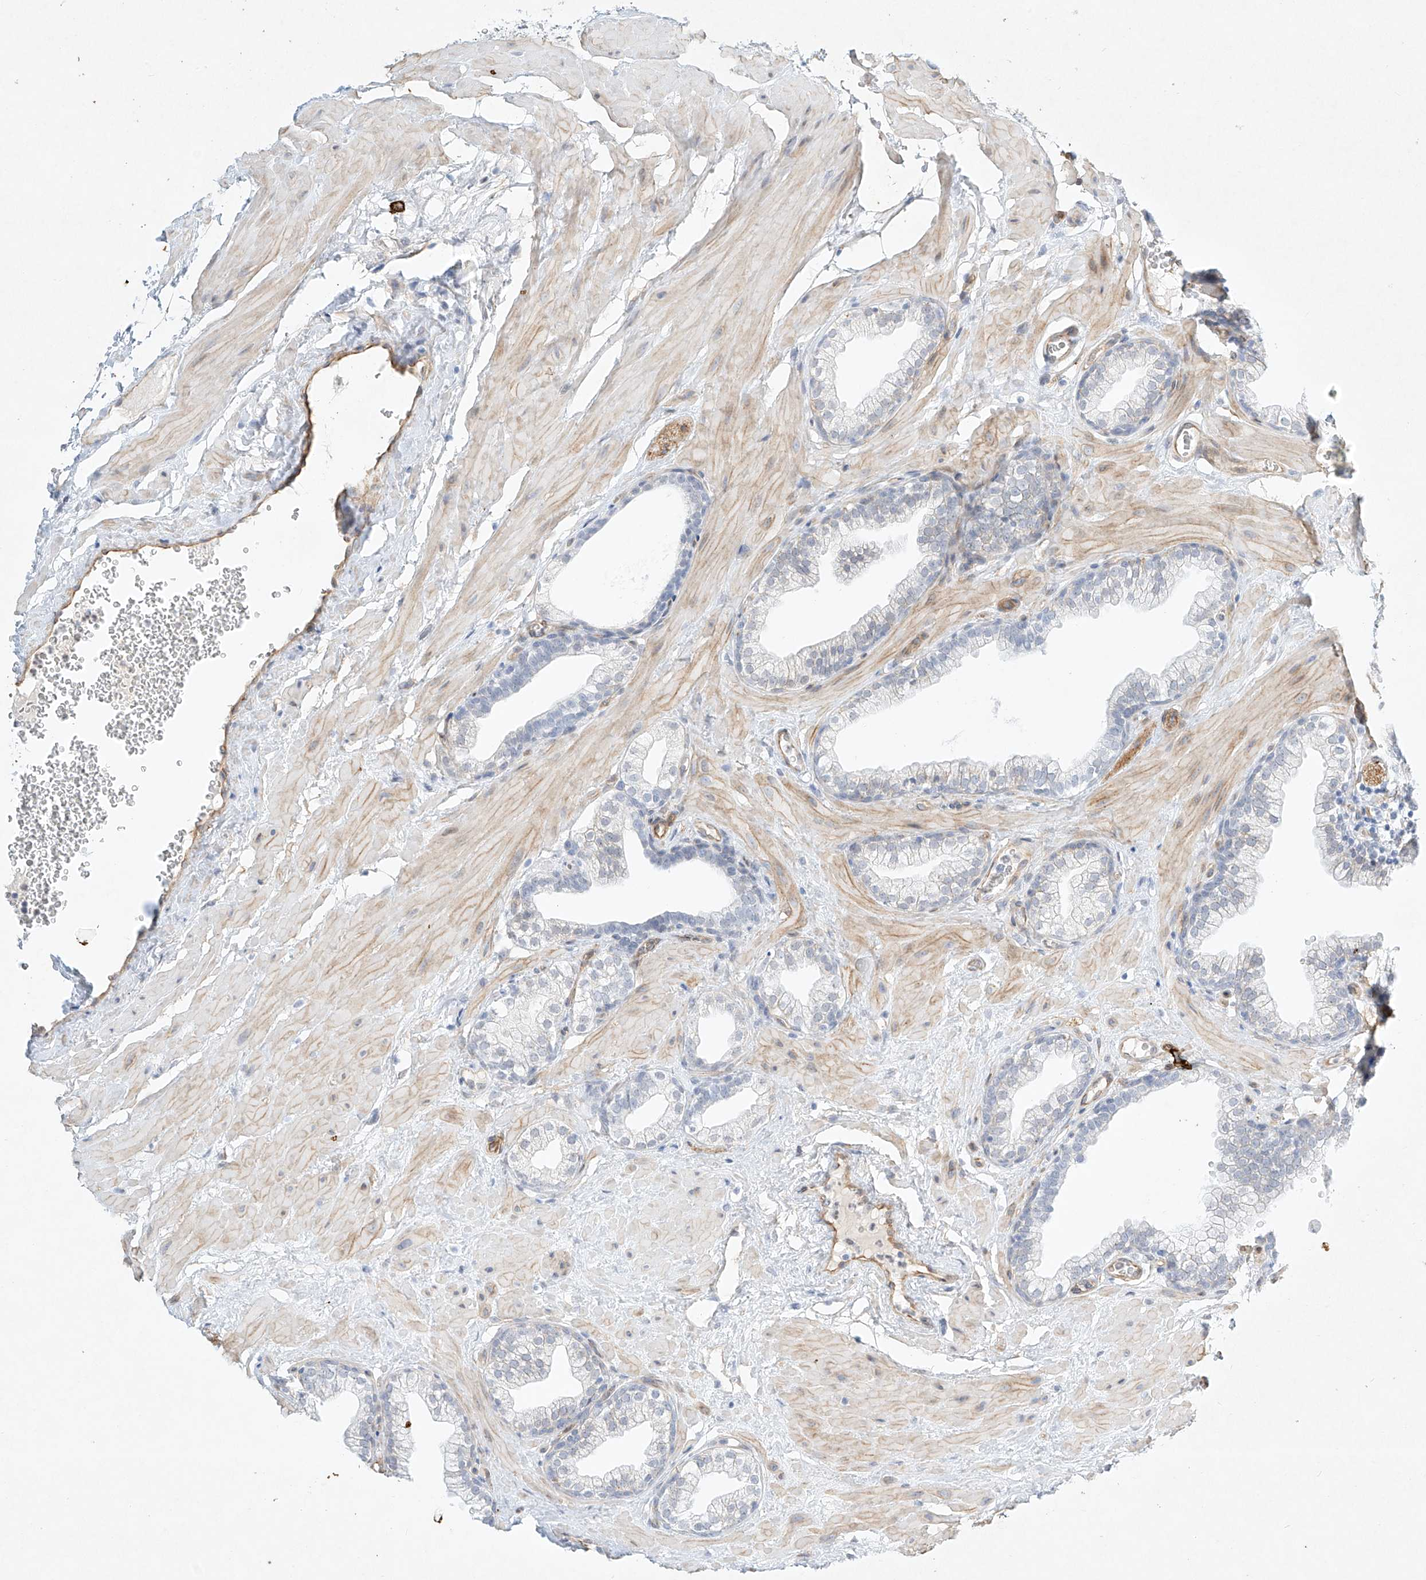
{"staining": {"intensity": "negative", "quantity": "none", "location": "none"}, "tissue": "prostate", "cell_type": "Glandular cells", "image_type": "normal", "snomed": [{"axis": "morphology", "description": "Normal tissue, NOS"}, {"axis": "morphology", "description": "Urothelial carcinoma, Low grade"}, {"axis": "topography", "description": "Urinary bladder"}, {"axis": "topography", "description": "Prostate"}], "caption": "DAB (3,3'-diaminobenzidine) immunohistochemical staining of unremarkable human prostate demonstrates no significant staining in glandular cells.", "gene": "REEP2", "patient": {"sex": "male", "age": 60}}